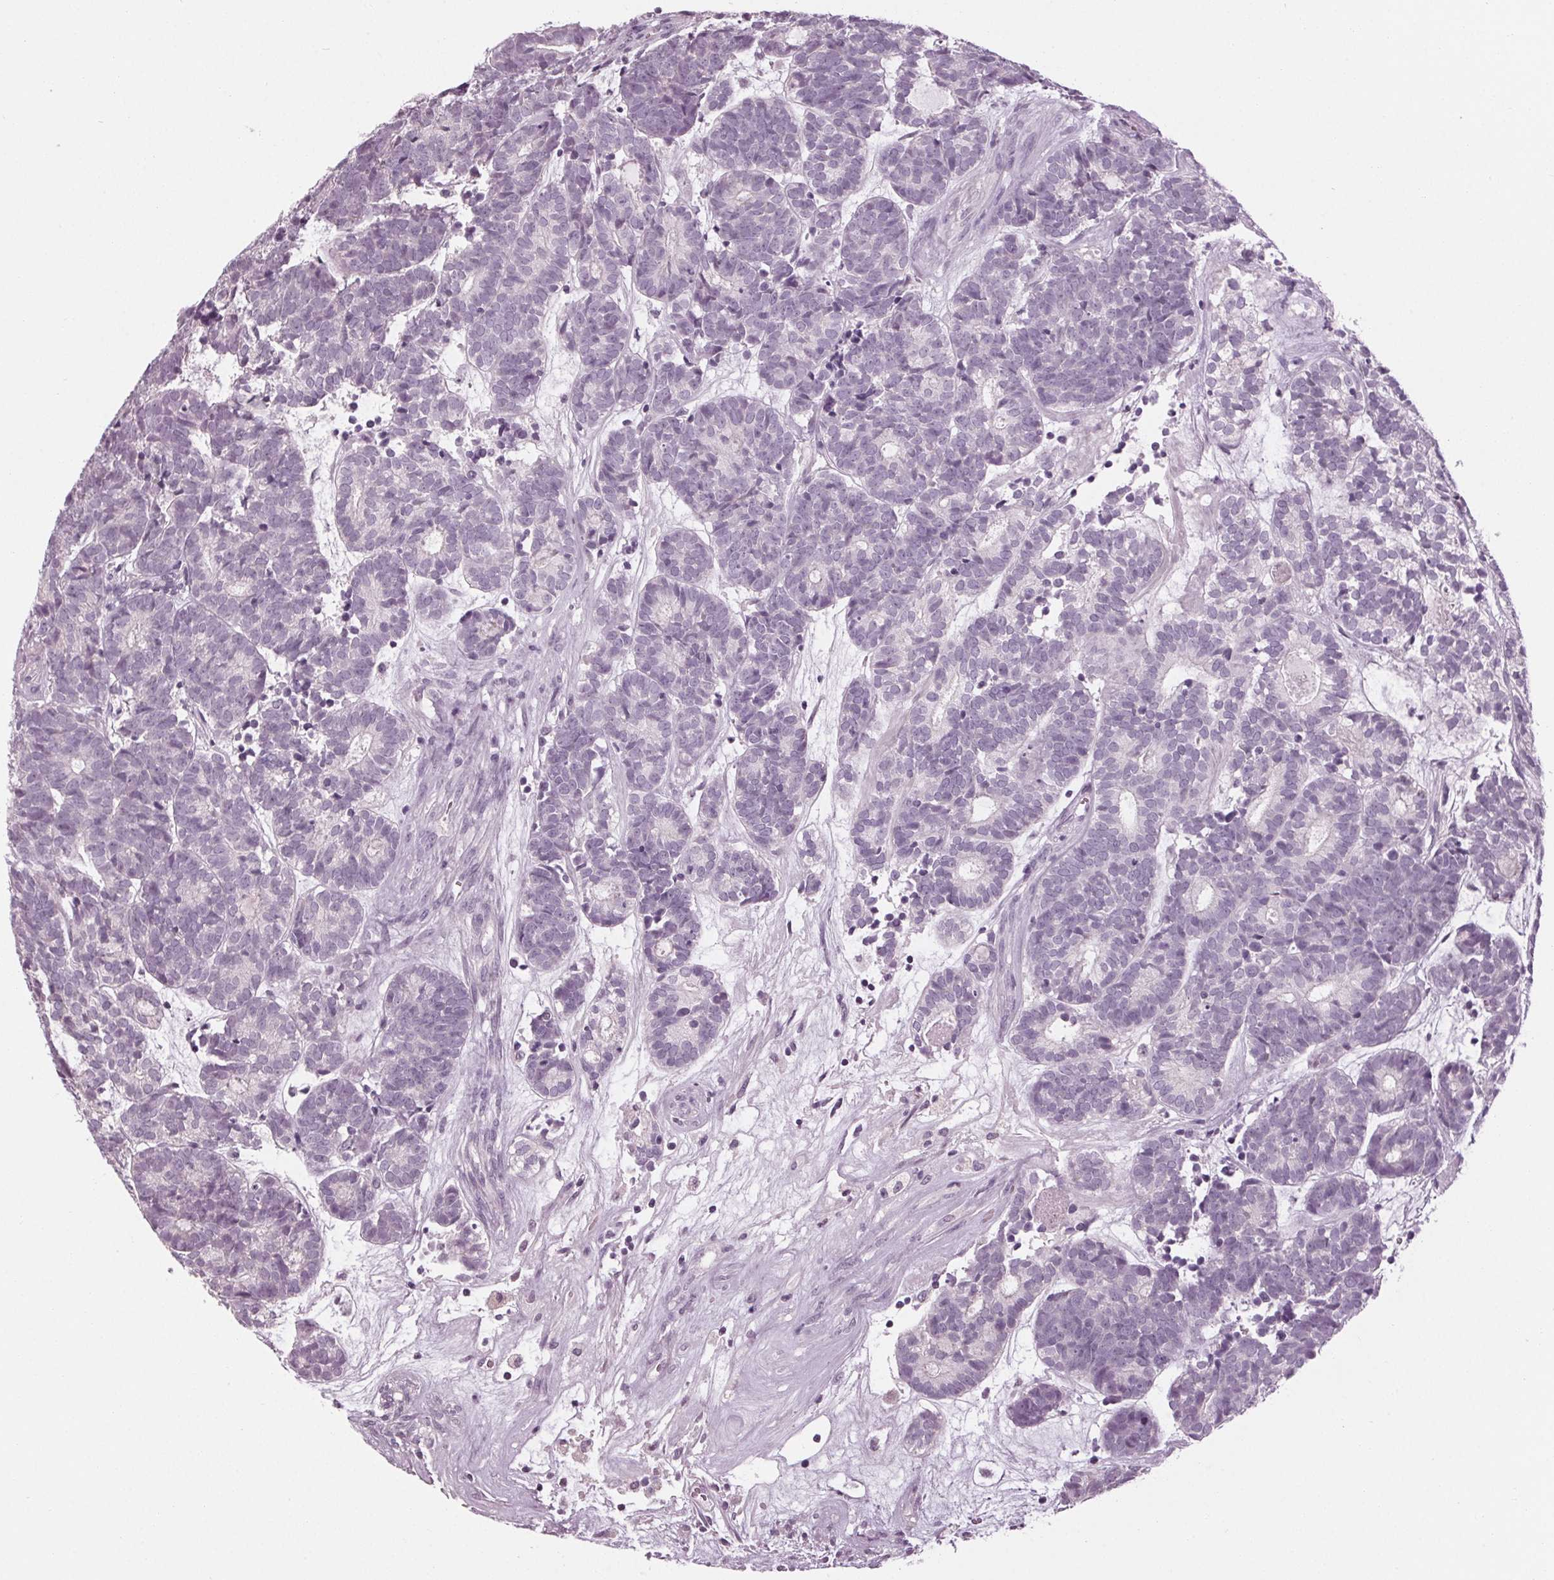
{"staining": {"intensity": "negative", "quantity": "none", "location": "none"}, "tissue": "head and neck cancer", "cell_type": "Tumor cells", "image_type": "cancer", "snomed": [{"axis": "morphology", "description": "Adenocarcinoma, NOS"}, {"axis": "topography", "description": "Head-Neck"}], "caption": "An image of head and neck adenocarcinoma stained for a protein exhibits no brown staining in tumor cells.", "gene": "TNNC2", "patient": {"sex": "female", "age": 81}}